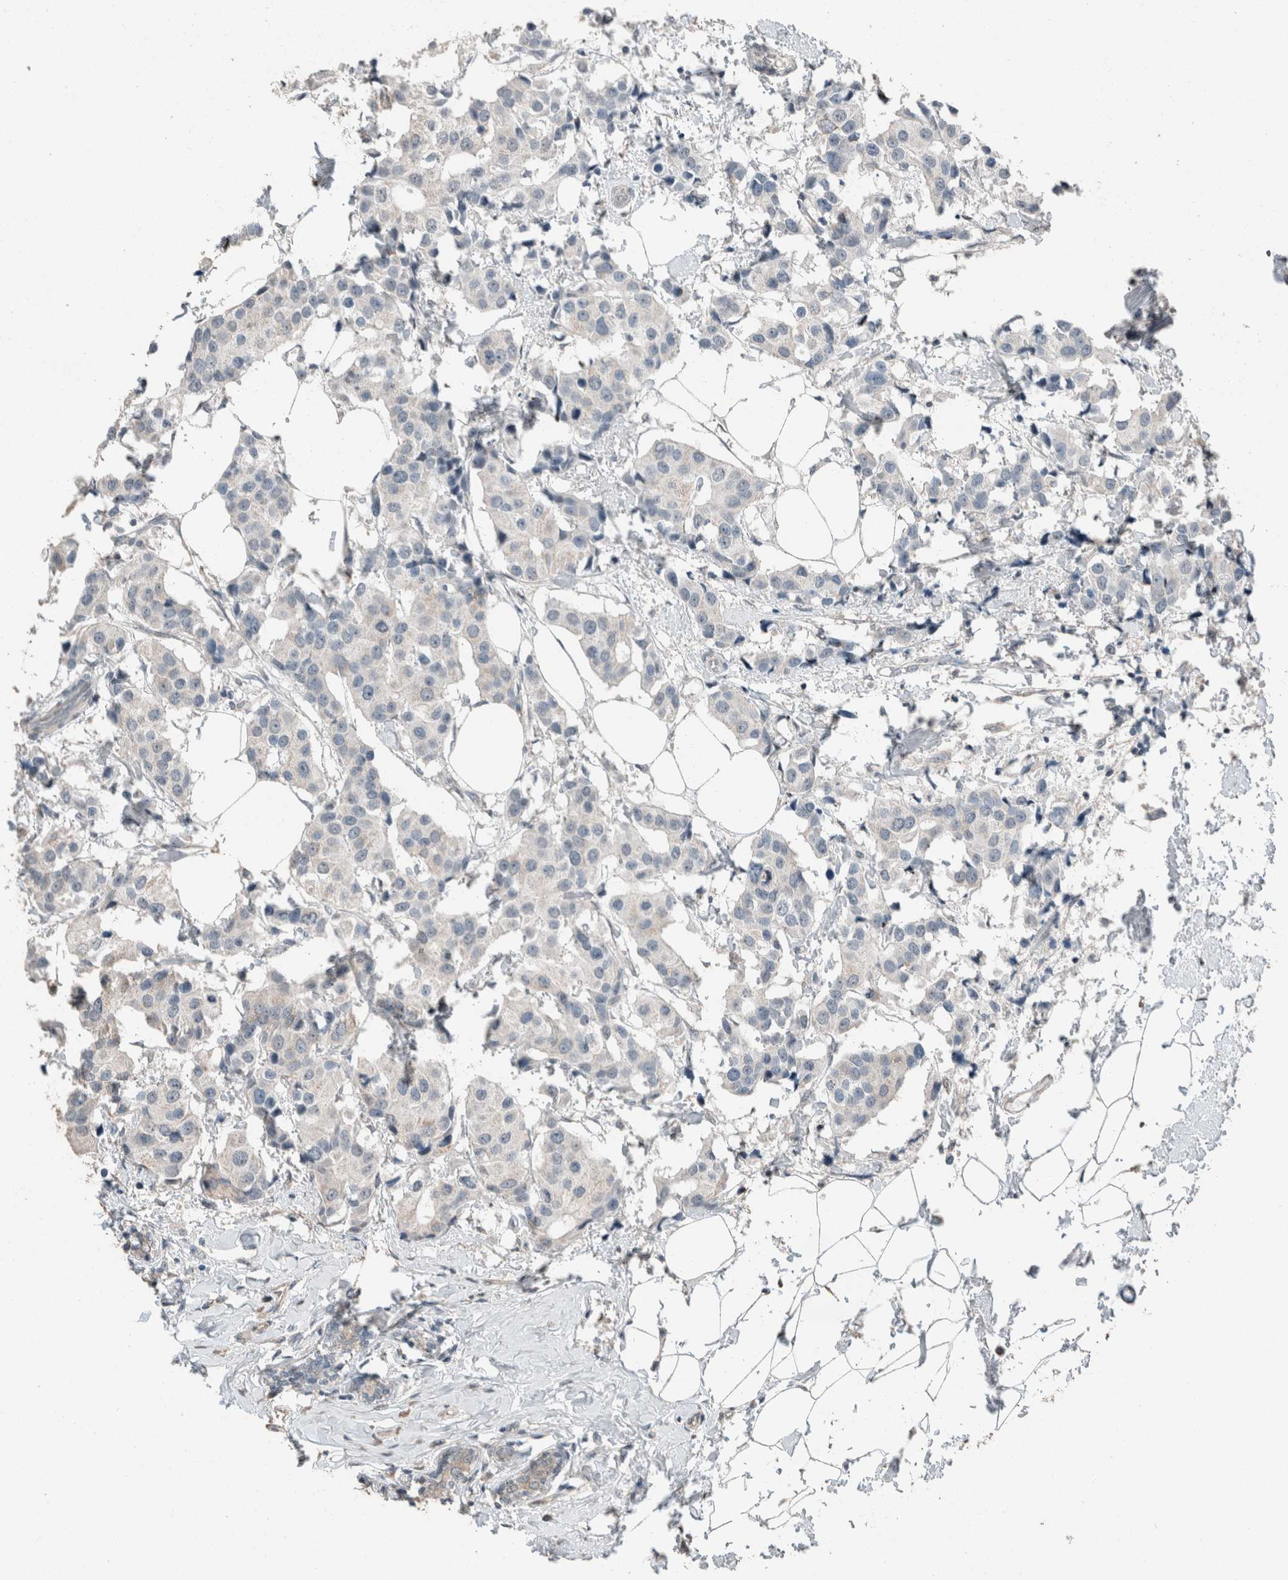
{"staining": {"intensity": "negative", "quantity": "none", "location": "none"}, "tissue": "breast cancer", "cell_type": "Tumor cells", "image_type": "cancer", "snomed": [{"axis": "morphology", "description": "Normal tissue, NOS"}, {"axis": "morphology", "description": "Duct carcinoma"}, {"axis": "topography", "description": "Breast"}], "caption": "Tumor cells show no significant protein expression in infiltrating ductal carcinoma (breast).", "gene": "ACVR2B", "patient": {"sex": "female", "age": 39}}